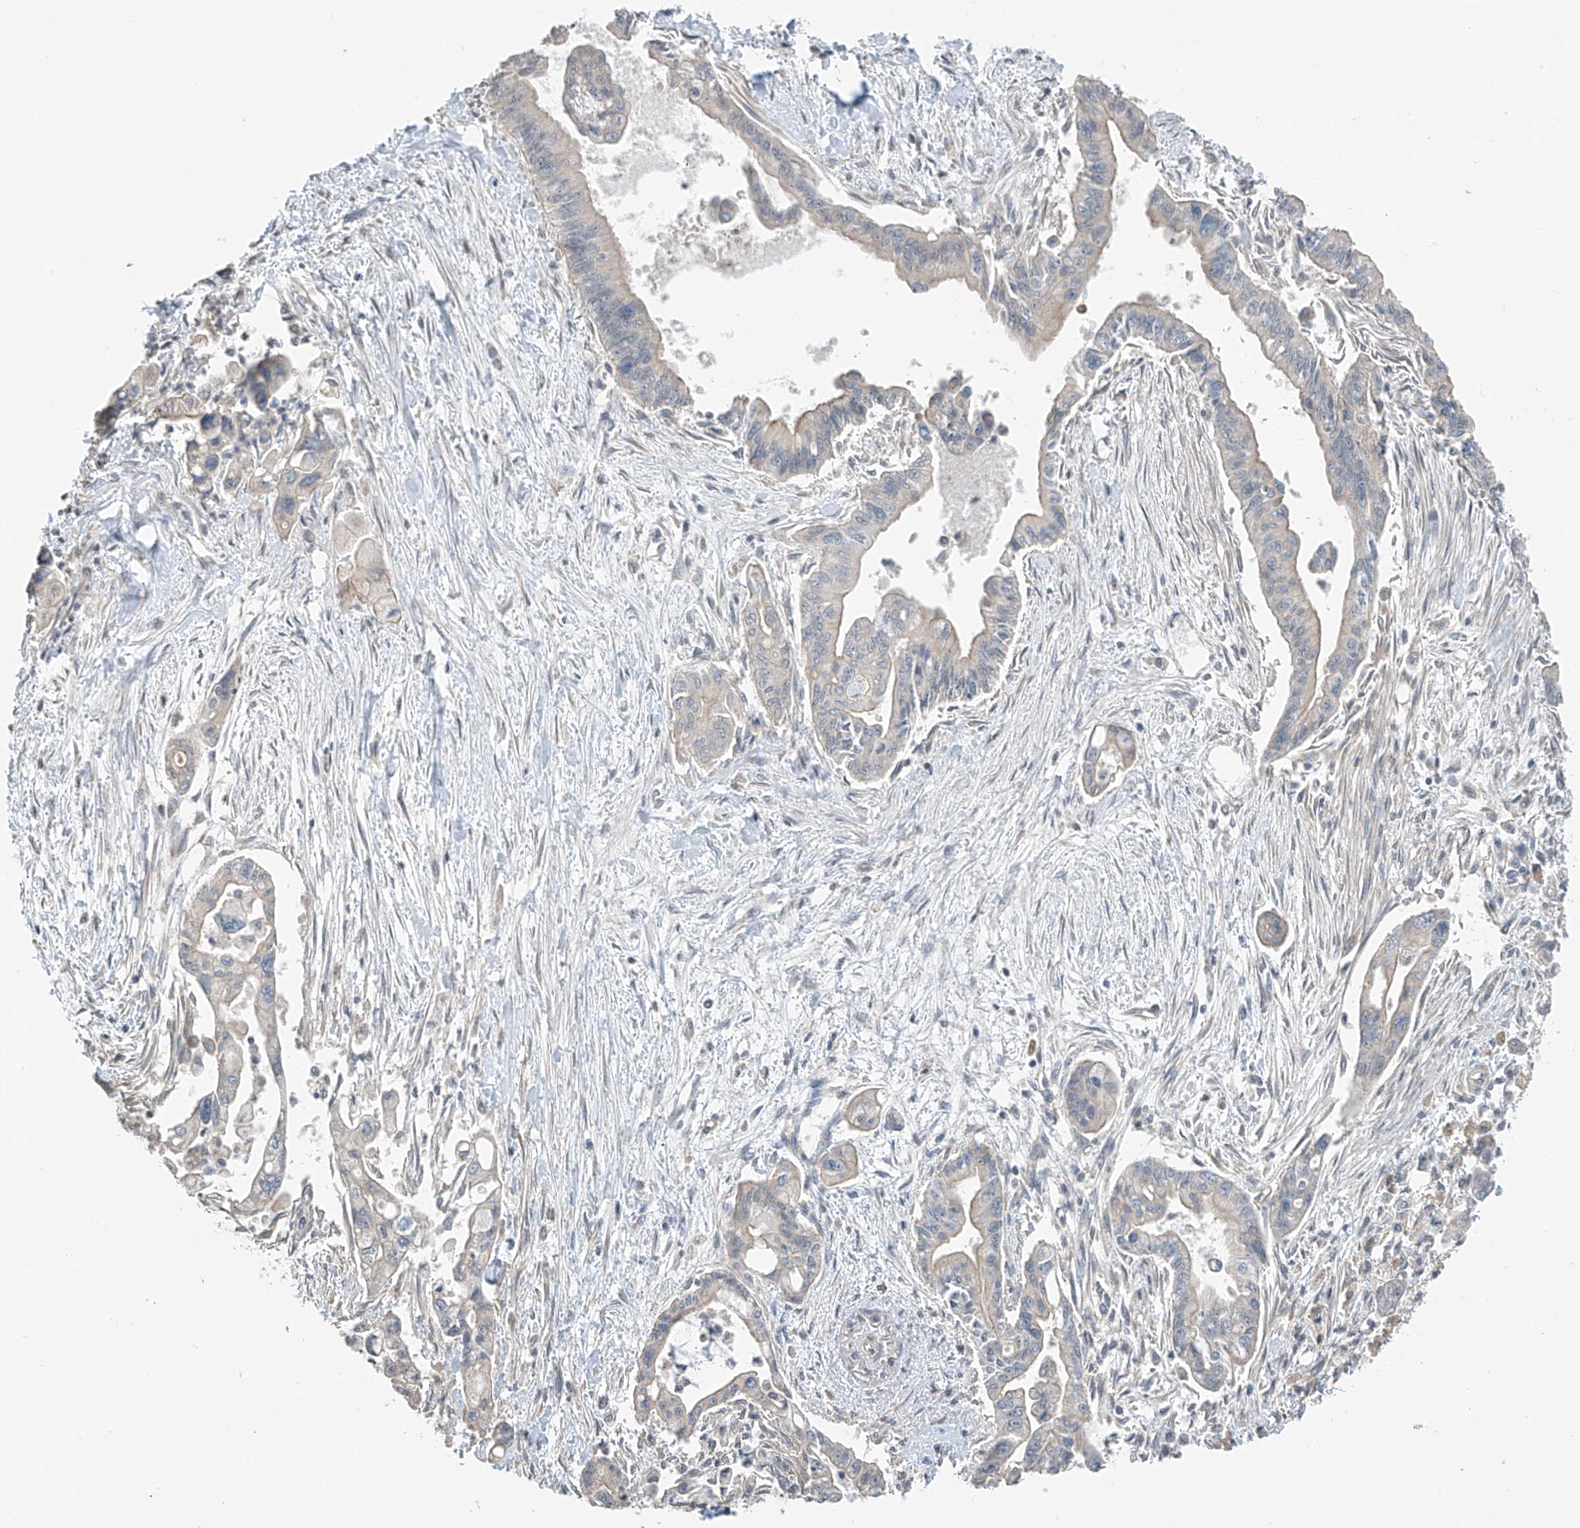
{"staining": {"intensity": "negative", "quantity": "none", "location": "none"}, "tissue": "pancreatic cancer", "cell_type": "Tumor cells", "image_type": "cancer", "snomed": [{"axis": "morphology", "description": "Adenocarcinoma, NOS"}, {"axis": "topography", "description": "Pancreas"}], "caption": "Tumor cells are negative for brown protein staining in adenocarcinoma (pancreatic).", "gene": "HOXA11", "patient": {"sex": "male", "age": 70}}